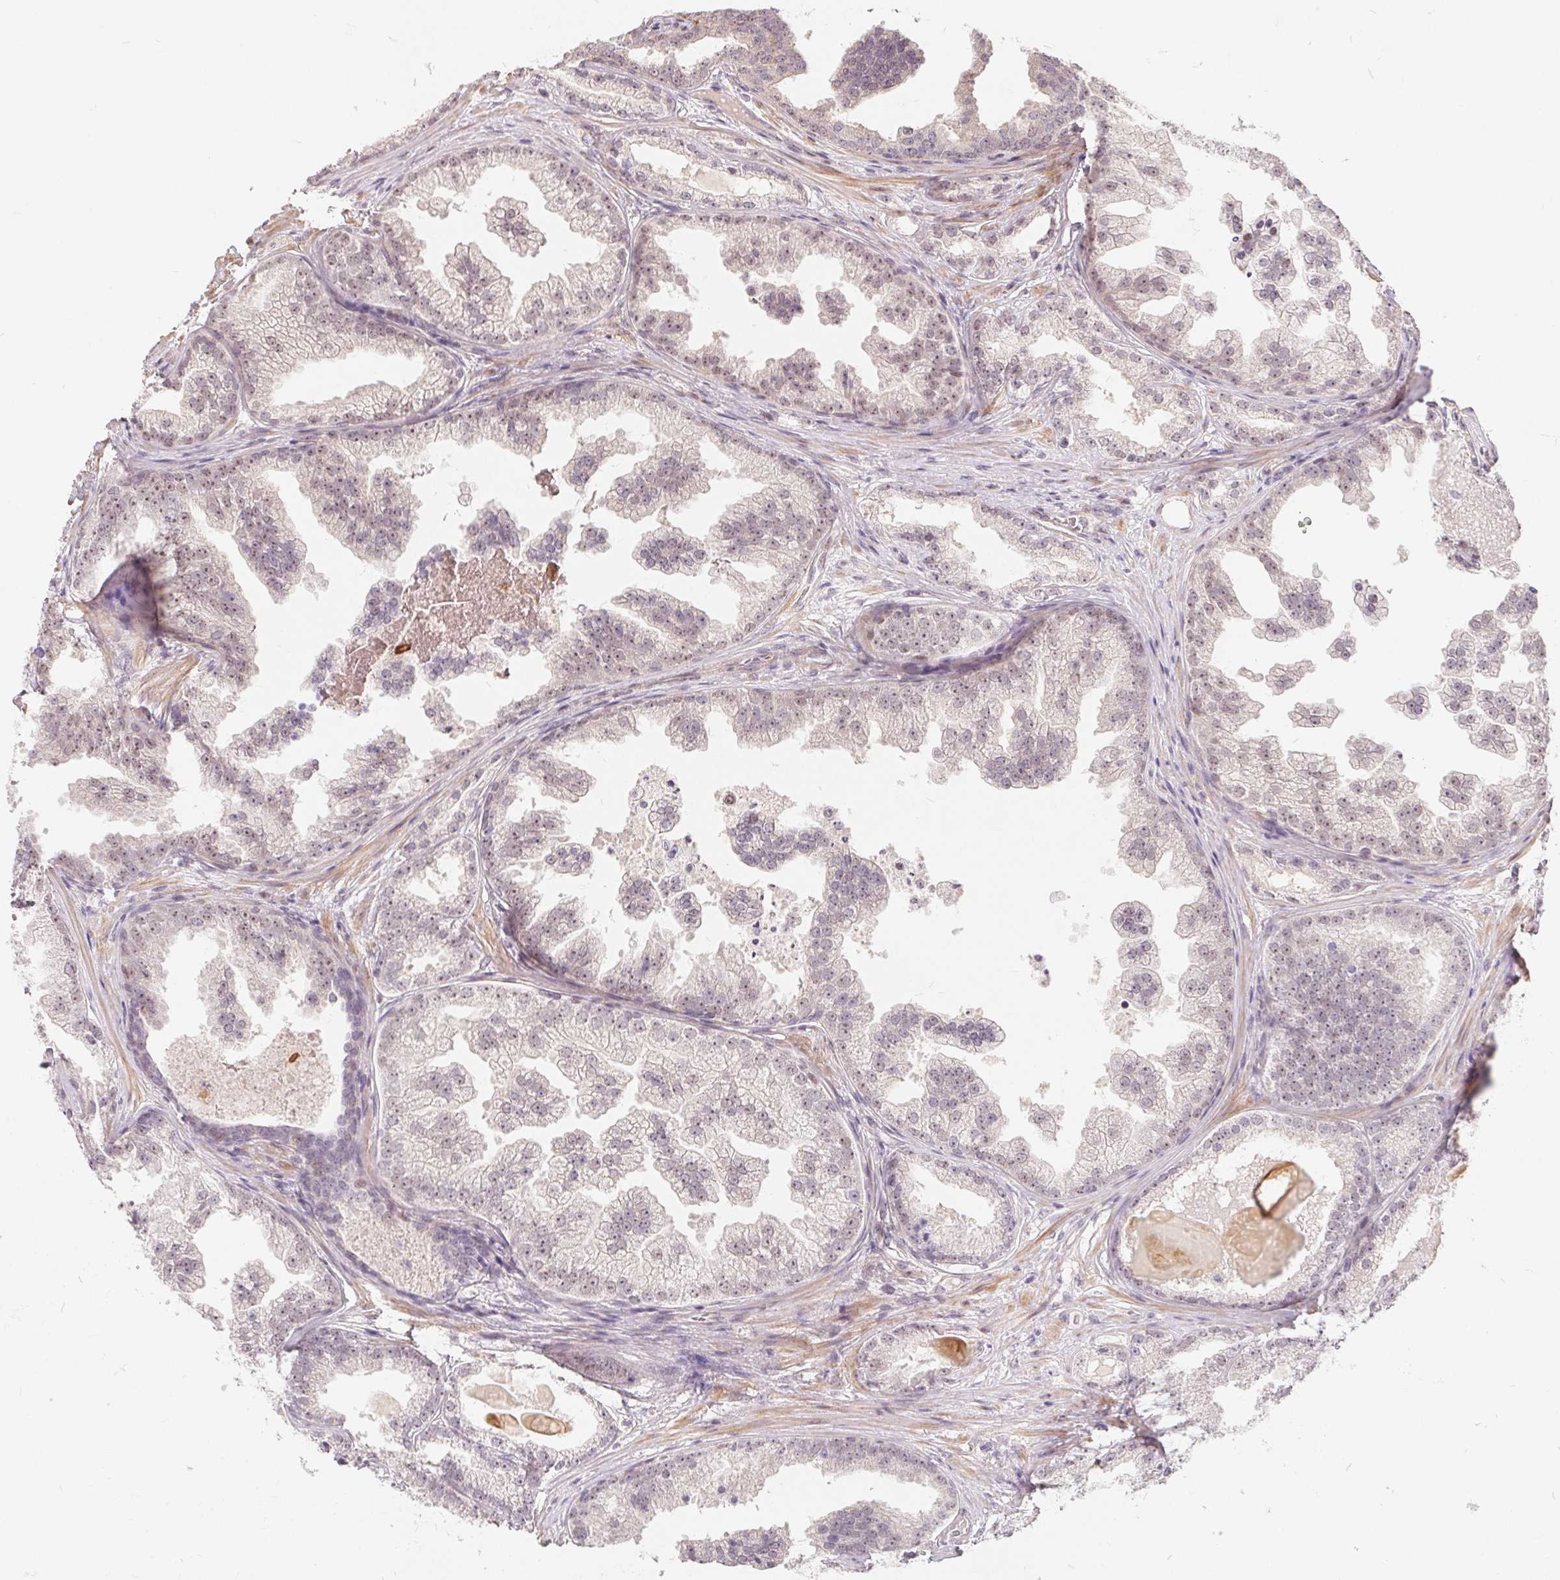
{"staining": {"intensity": "negative", "quantity": "none", "location": "none"}, "tissue": "prostate cancer", "cell_type": "Tumor cells", "image_type": "cancer", "snomed": [{"axis": "morphology", "description": "Adenocarcinoma, Low grade"}, {"axis": "topography", "description": "Prostate"}], "caption": "Immunohistochemical staining of low-grade adenocarcinoma (prostate) reveals no significant positivity in tumor cells.", "gene": "NRG2", "patient": {"sex": "male", "age": 65}}